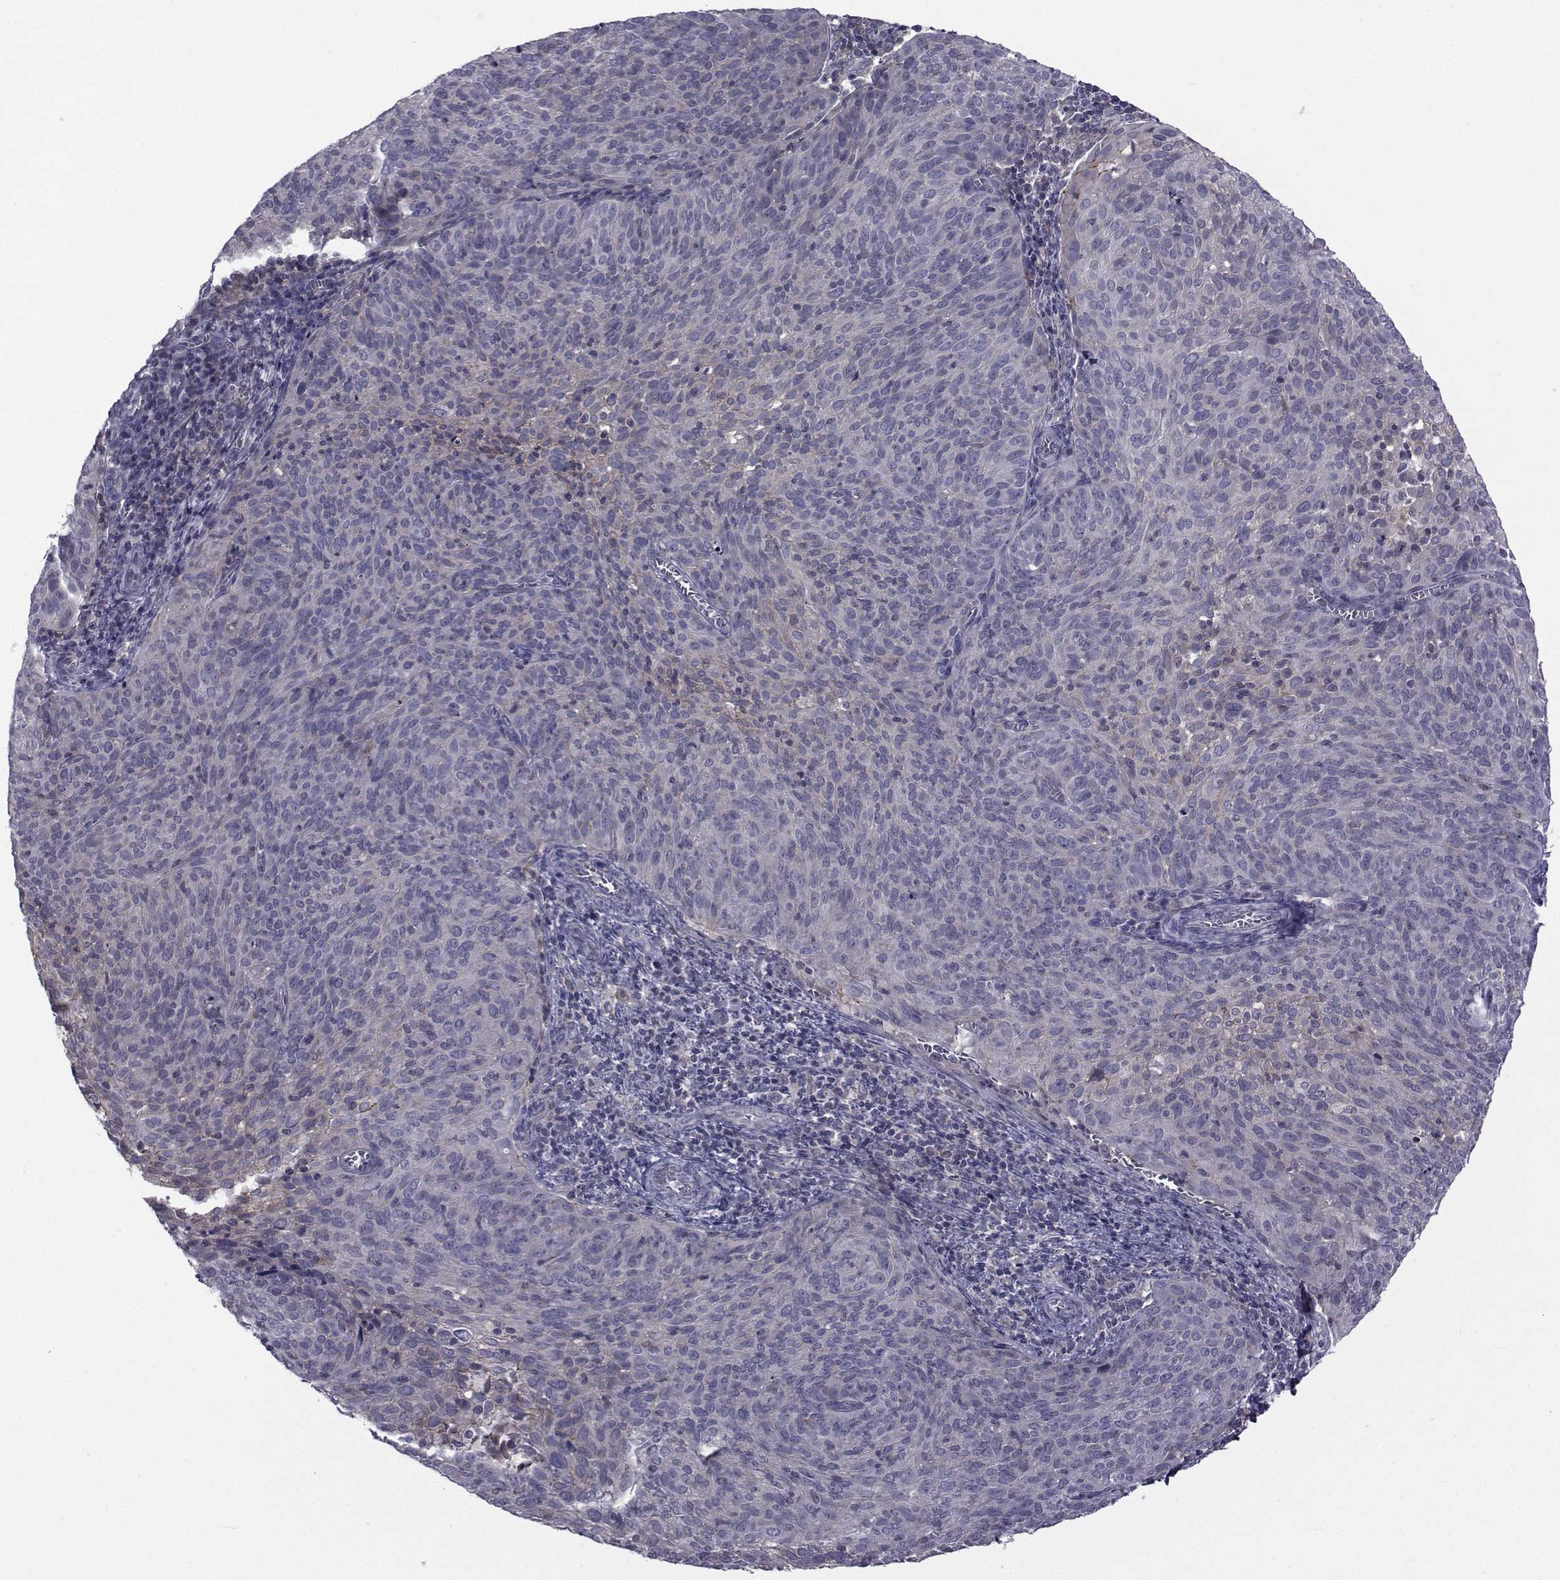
{"staining": {"intensity": "weak", "quantity": "<25%", "location": "cytoplasmic/membranous"}, "tissue": "cervical cancer", "cell_type": "Tumor cells", "image_type": "cancer", "snomed": [{"axis": "morphology", "description": "Squamous cell carcinoma, NOS"}, {"axis": "topography", "description": "Cervix"}], "caption": "DAB immunohistochemical staining of human cervical cancer exhibits no significant positivity in tumor cells.", "gene": "SLC30A10", "patient": {"sex": "female", "age": 39}}